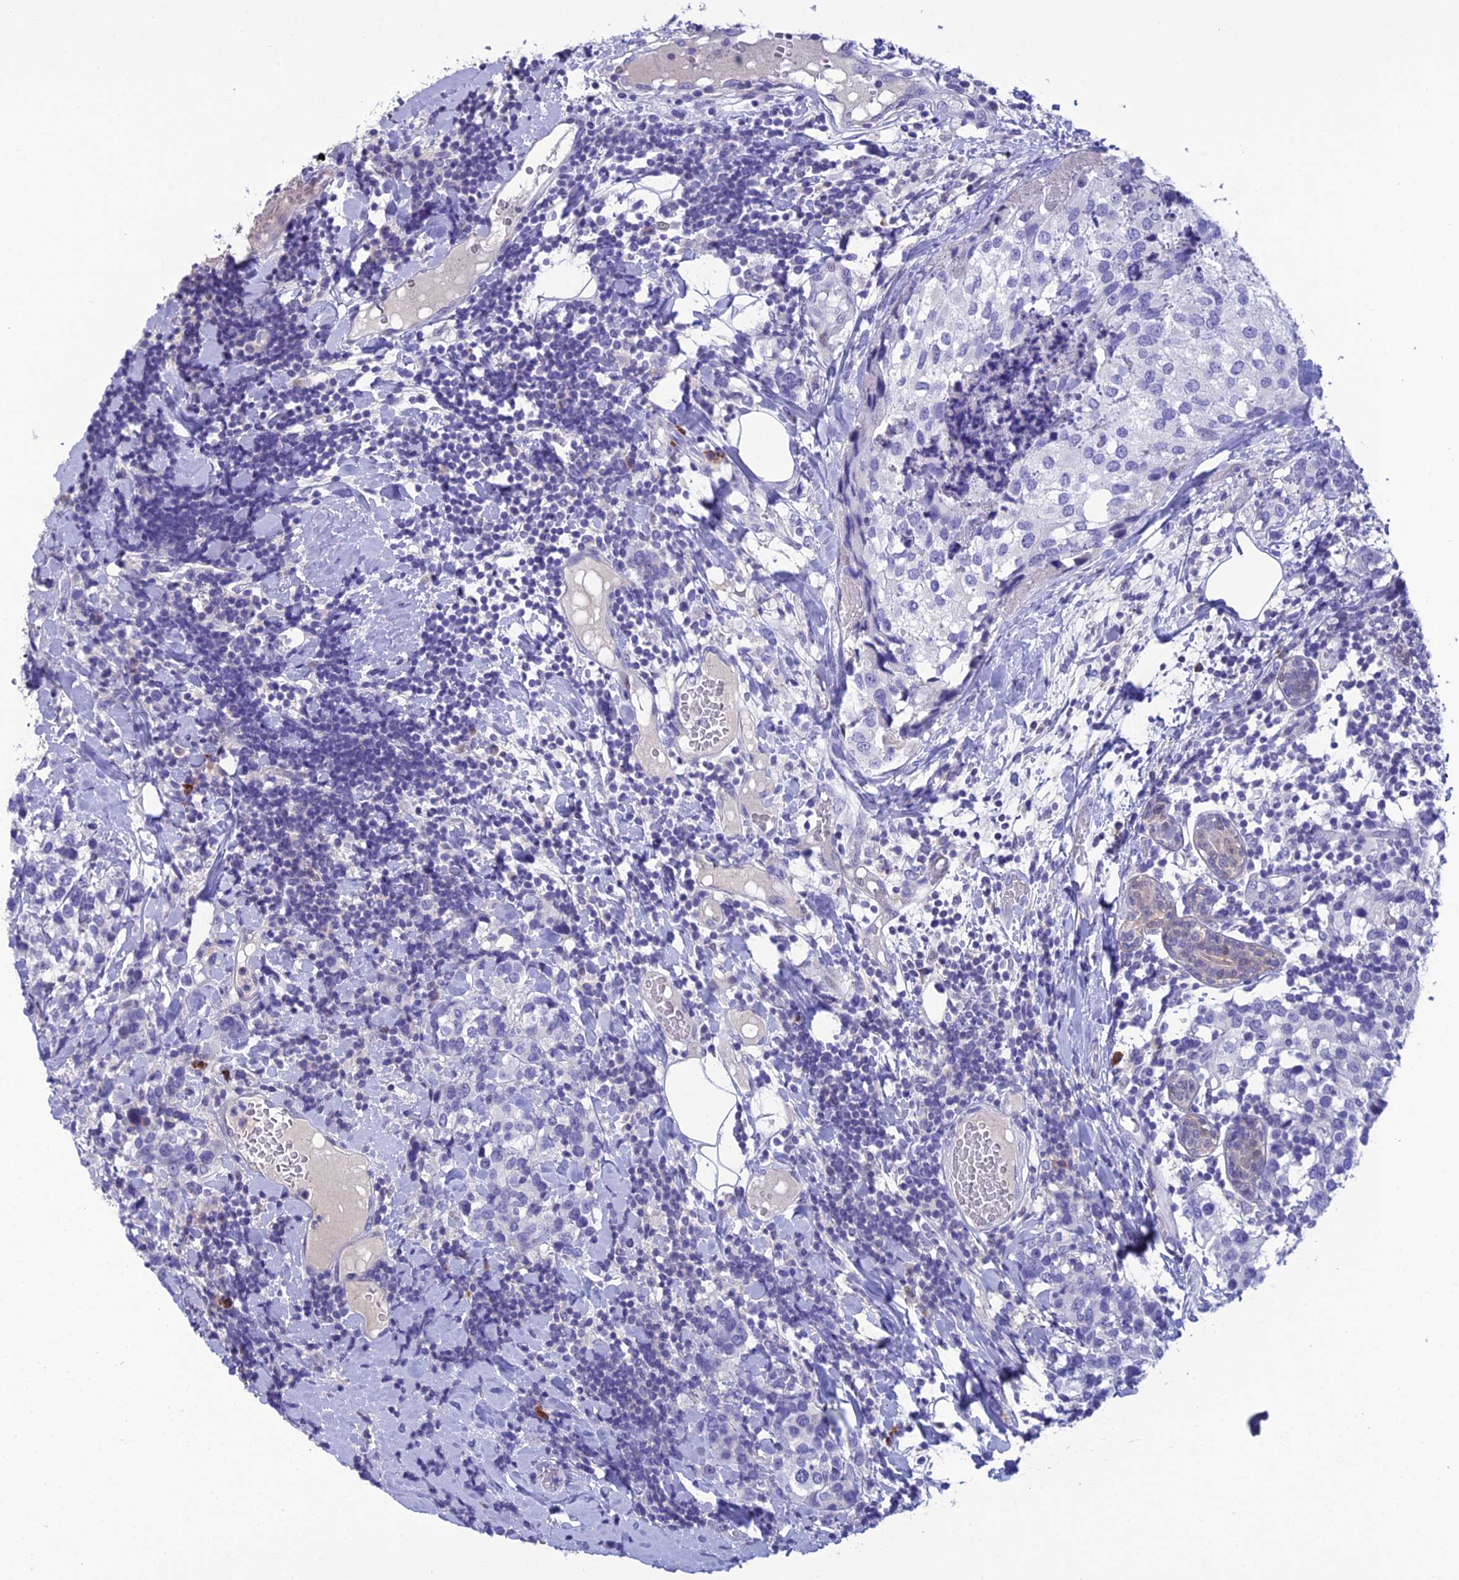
{"staining": {"intensity": "negative", "quantity": "none", "location": "none"}, "tissue": "breast cancer", "cell_type": "Tumor cells", "image_type": "cancer", "snomed": [{"axis": "morphology", "description": "Lobular carcinoma"}, {"axis": "topography", "description": "Breast"}], "caption": "DAB (3,3'-diaminobenzidine) immunohistochemical staining of lobular carcinoma (breast) shows no significant expression in tumor cells. (DAB immunohistochemistry with hematoxylin counter stain).", "gene": "CRB2", "patient": {"sex": "female", "age": 59}}